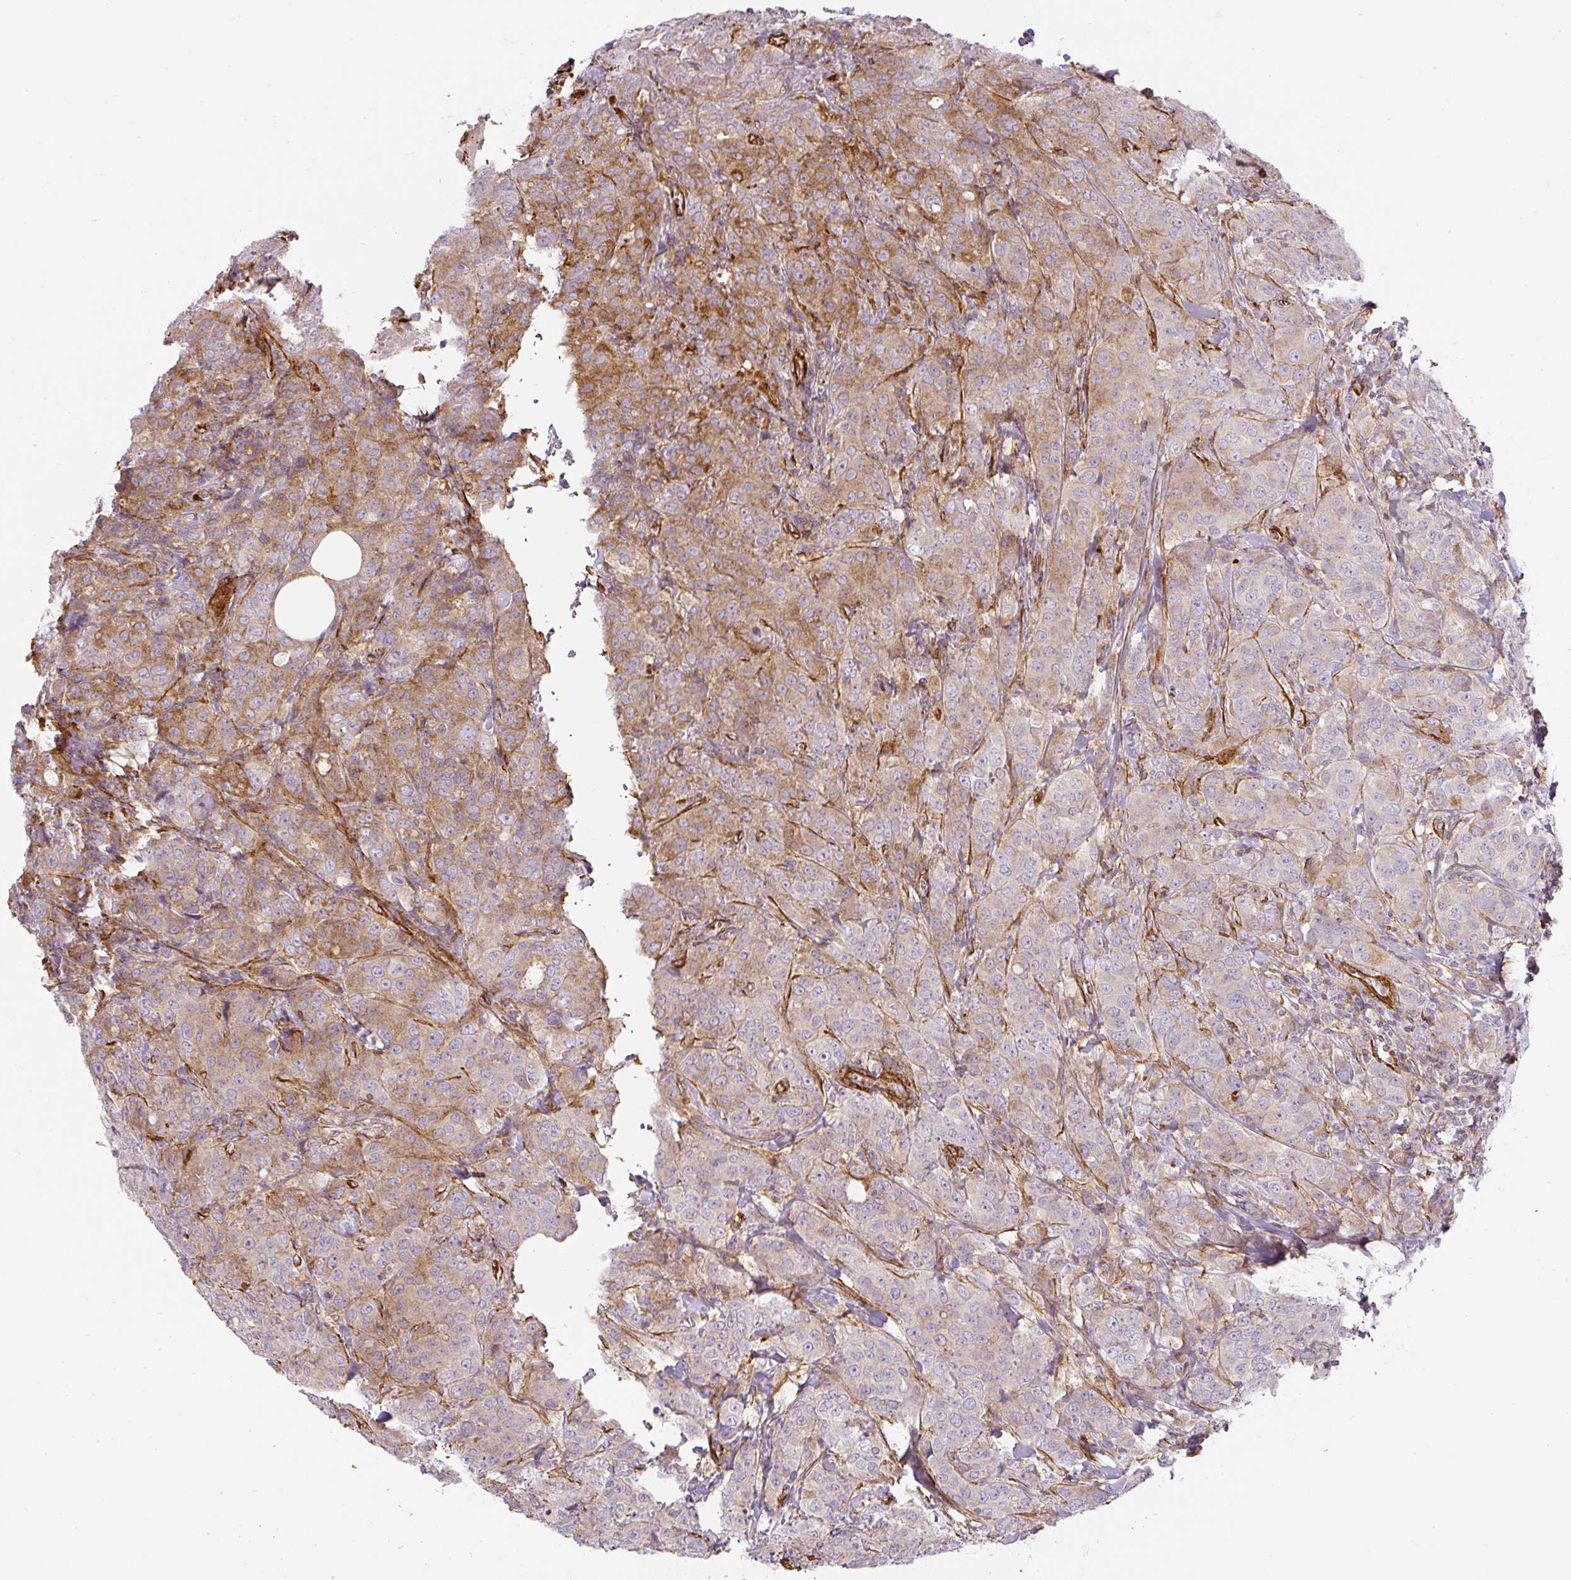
{"staining": {"intensity": "moderate", "quantity": "25%-75%", "location": "cytoplasmic/membranous"}, "tissue": "breast cancer", "cell_type": "Tumor cells", "image_type": "cancer", "snomed": [{"axis": "morphology", "description": "Duct carcinoma"}, {"axis": "topography", "description": "Breast"}], "caption": "High-power microscopy captured an immunohistochemistry (IHC) photomicrograph of breast cancer, revealing moderate cytoplasmic/membranous expression in about 25%-75% of tumor cells. The protein is stained brown, and the nuclei are stained in blue (DAB IHC with brightfield microscopy, high magnification).", "gene": "MYL12A", "patient": {"sex": "female", "age": 43}}